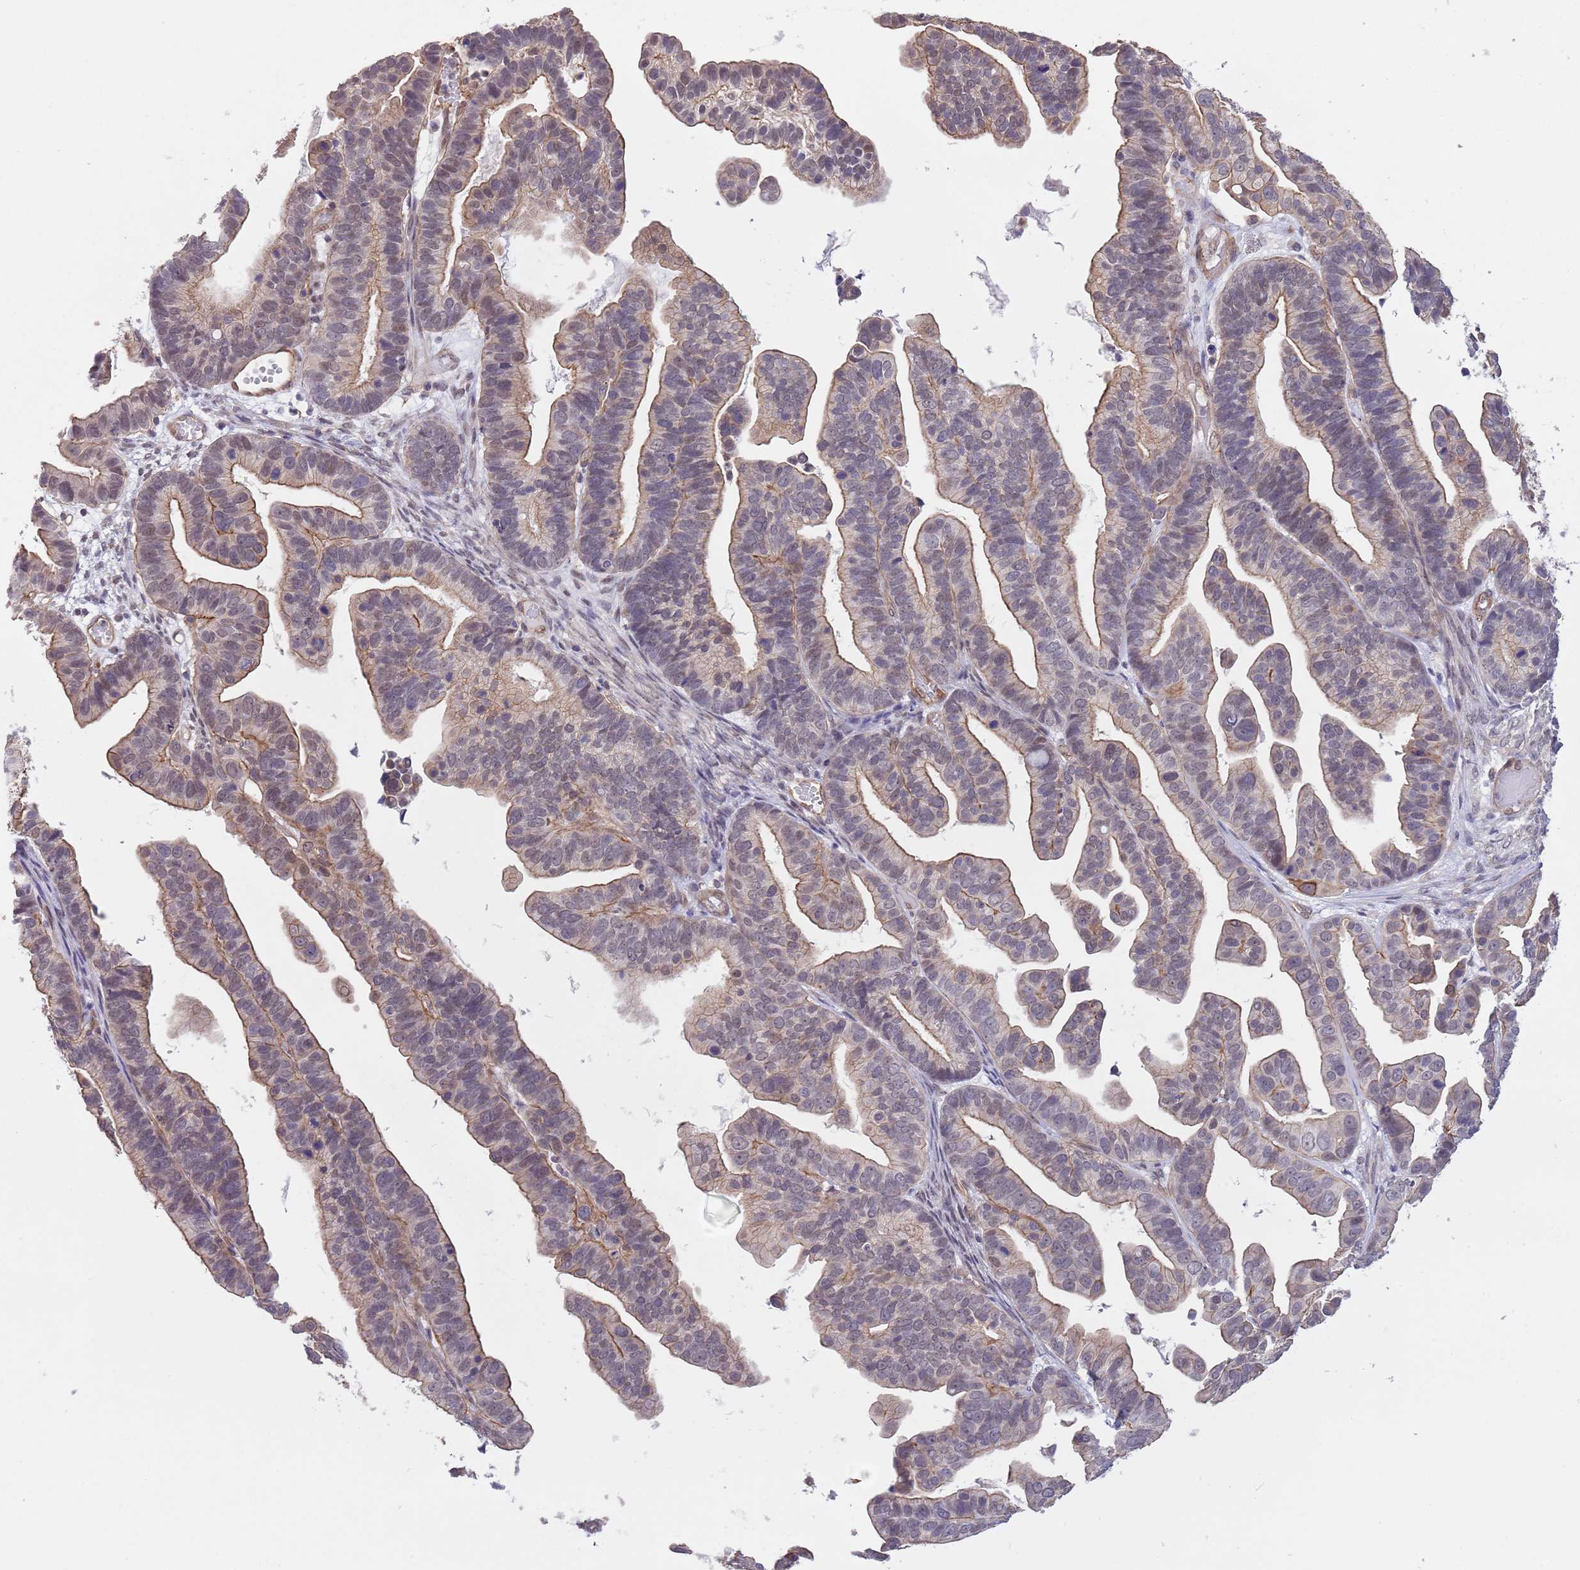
{"staining": {"intensity": "moderate", "quantity": "25%-75%", "location": "cytoplasmic/membranous,nuclear"}, "tissue": "ovarian cancer", "cell_type": "Tumor cells", "image_type": "cancer", "snomed": [{"axis": "morphology", "description": "Cystadenocarcinoma, serous, NOS"}, {"axis": "topography", "description": "Ovary"}], "caption": "Brown immunohistochemical staining in human ovarian cancer (serous cystadenocarcinoma) exhibits moderate cytoplasmic/membranous and nuclear expression in about 25%-75% of tumor cells. Nuclei are stained in blue.", "gene": "CREBZF", "patient": {"sex": "female", "age": 56}}